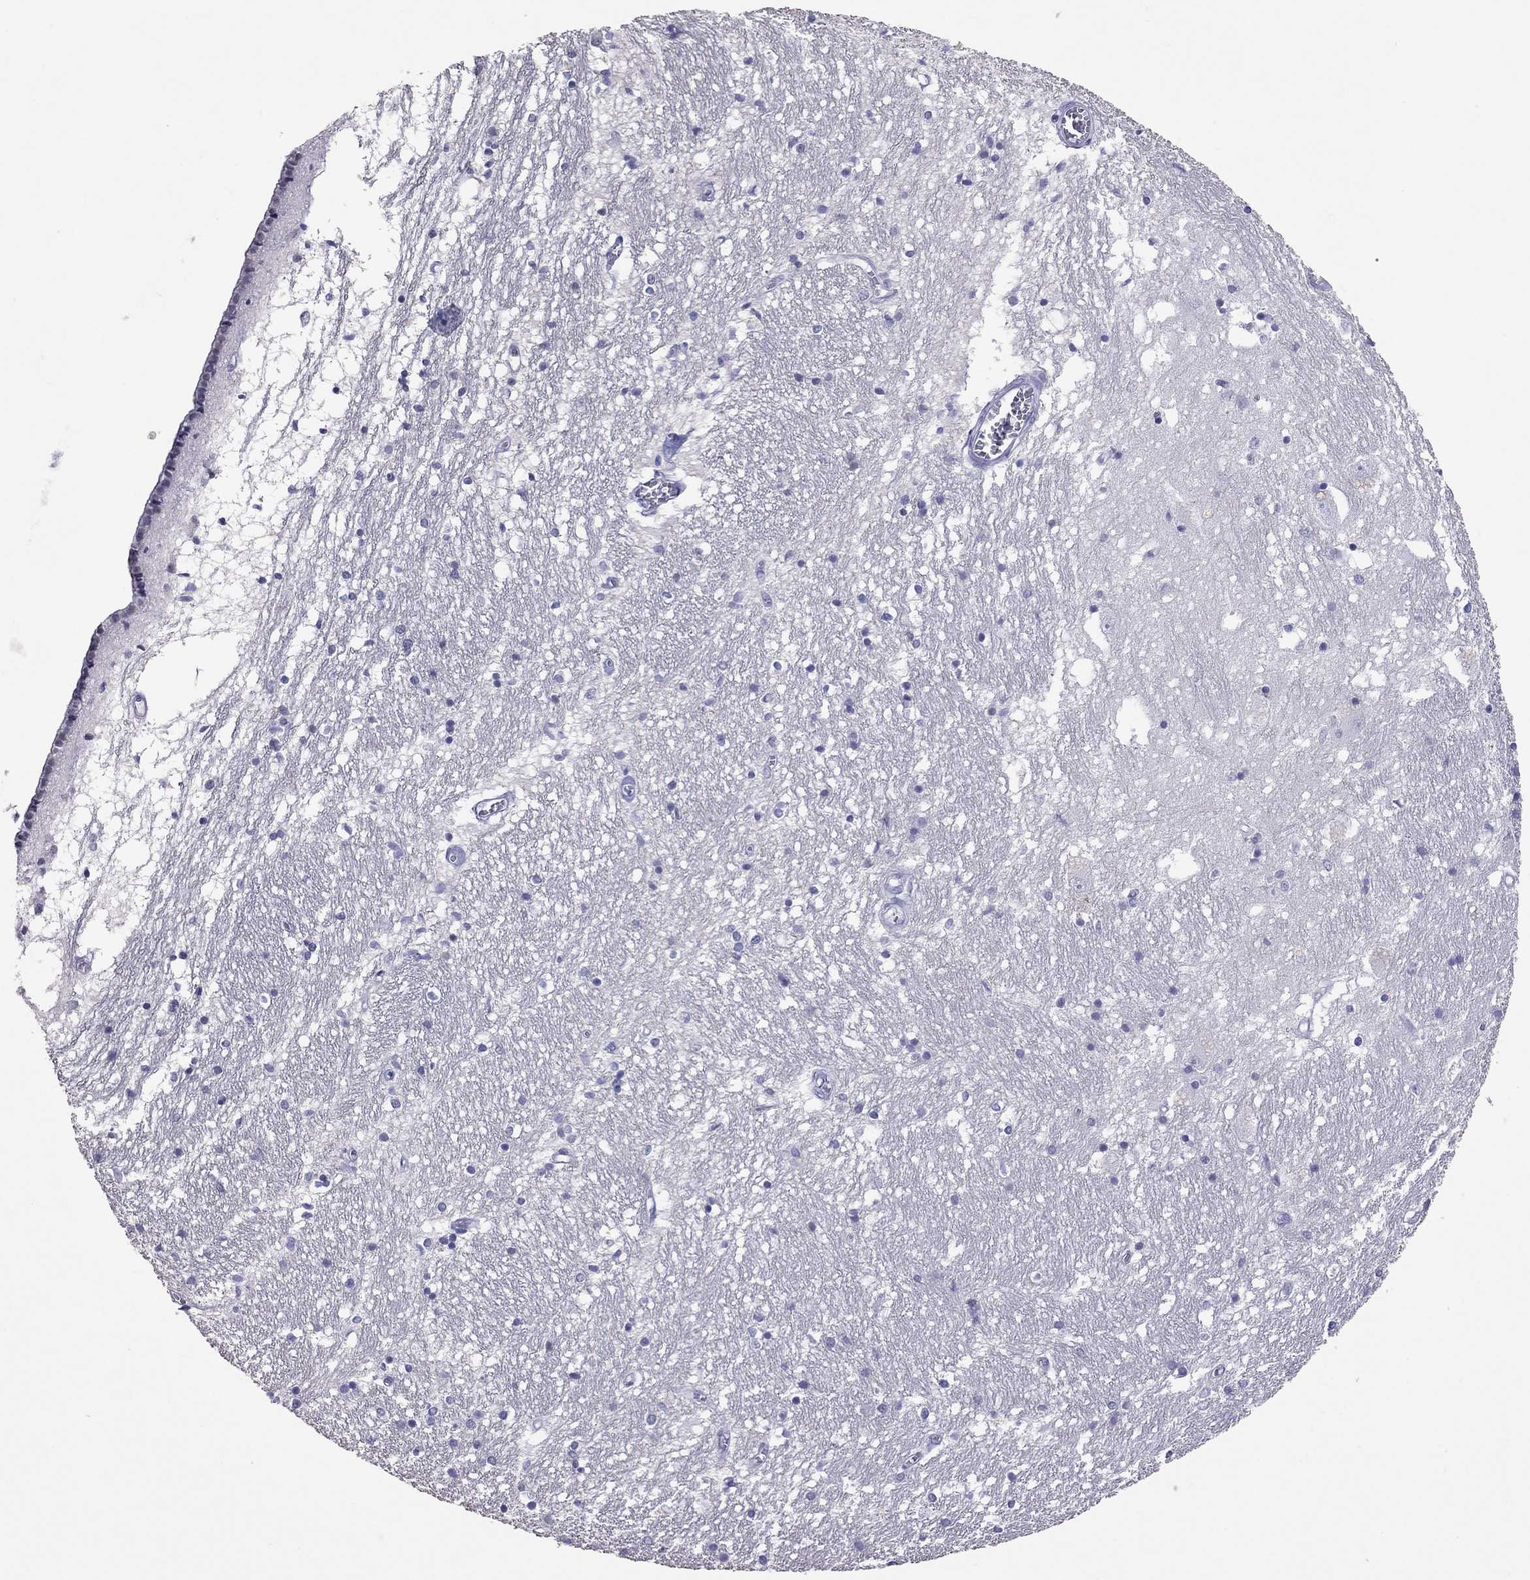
{"staining": {"intensity": "negative", "quantity": "none", "location": "none"}, "tissue": "caudate", "cell_type": "Glial cells", "image_type": "normal", "snomed": [{"axis": "morphology", "description": "Normal tissue, NOS"}, {"axis": "topography", "description": "Lateral ventricle wall"}], "caption": "Micrograph shows no significant protein positivity in glial cells of unremarkable caudate.", "gene": "JHY", "patient": {"sex": "female", "age": 71}}